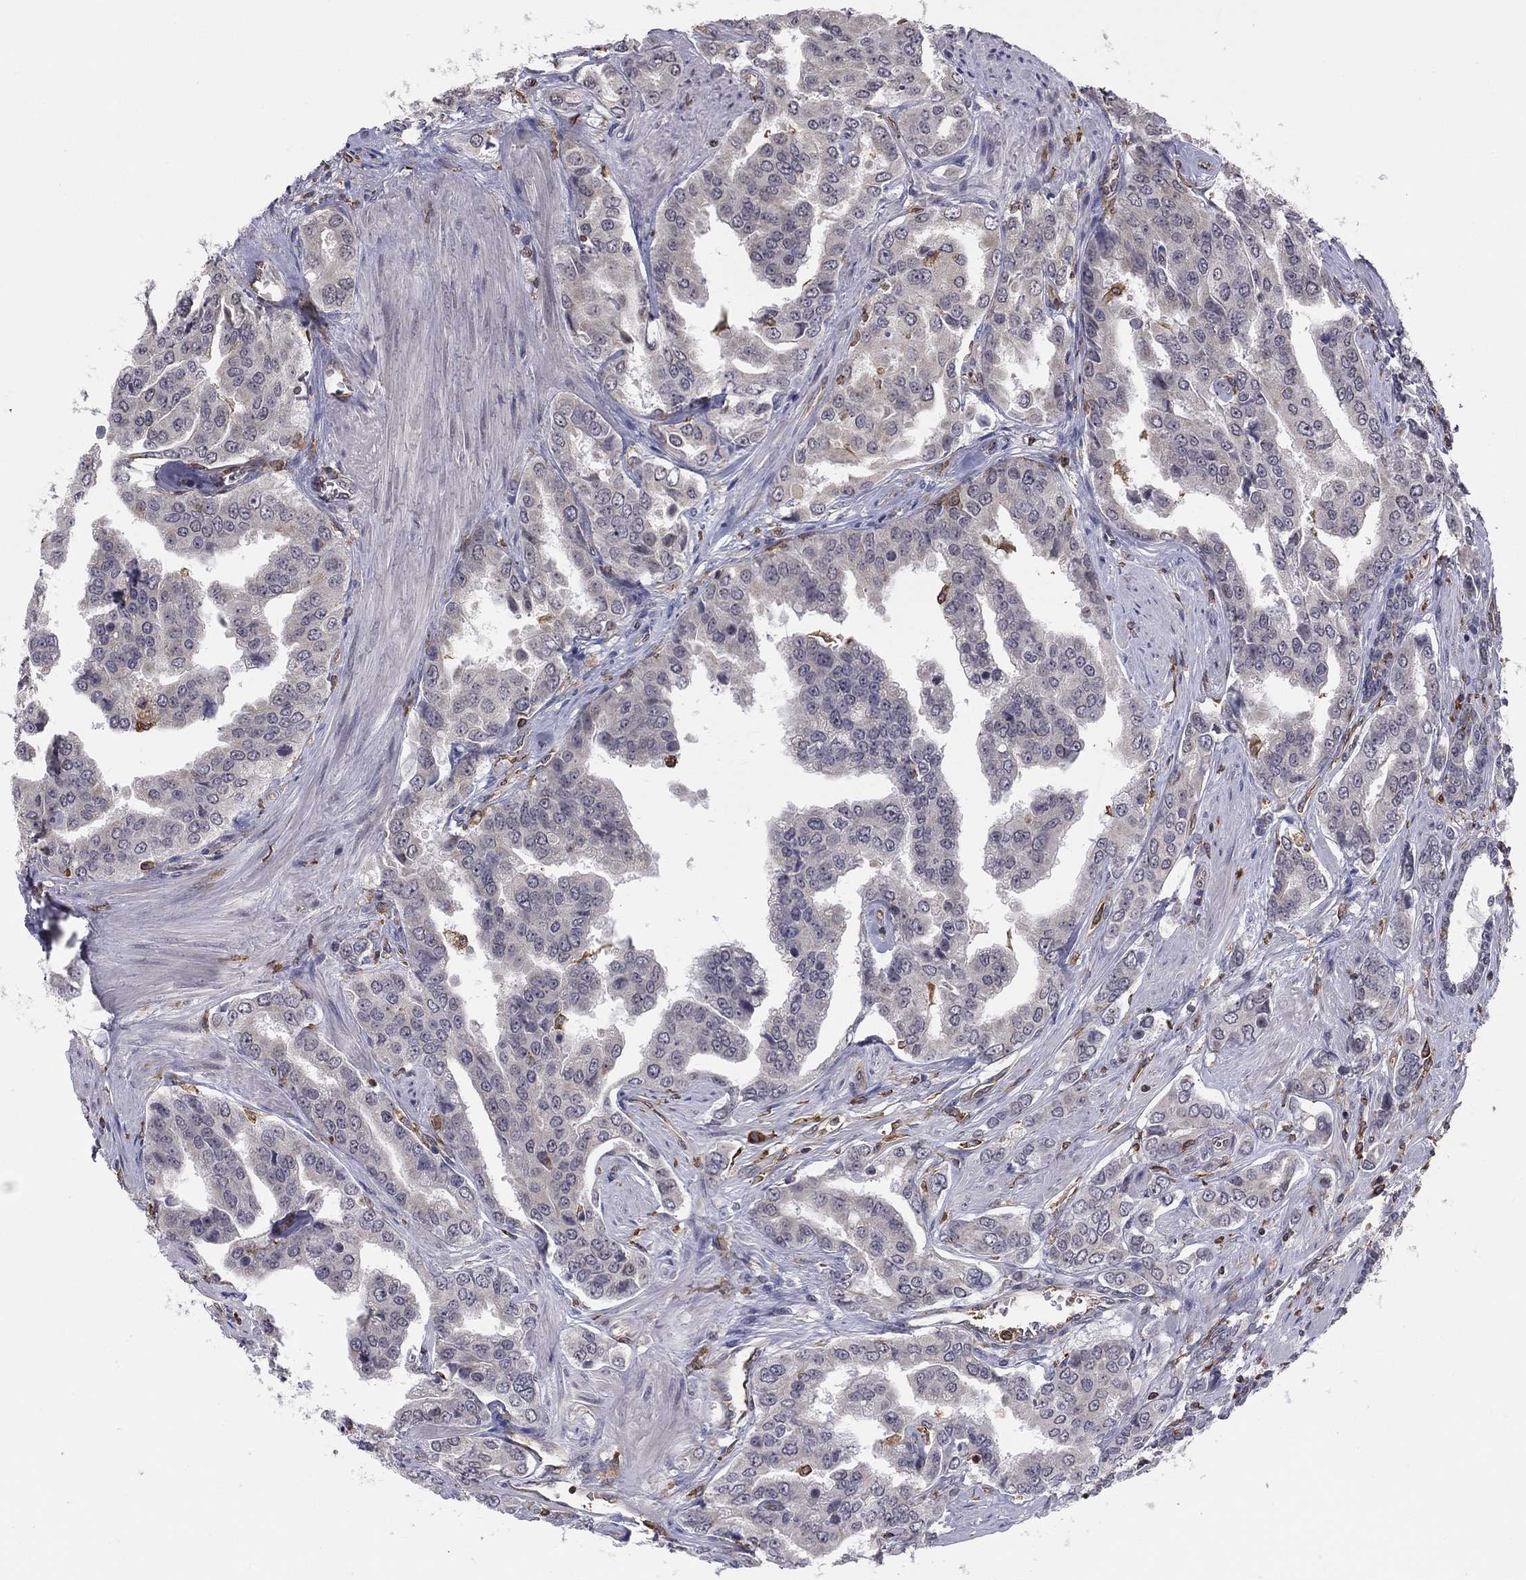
{"staining": {"intensity": "negative", "quantity": "none", "location": "none"}, "tissue": "prostate cancer", "cell_type": "Tumor cells", "image_type": "cancer", "snomed": [{"axis": "morphology", "description": "Adenocarcinoma, NOS"}, {"axis": "topography", "description": "Prostate and seminal vesicle, NOS"}, {"axis": "topography", "description": "Prostate"}], "caption": "Tumor cells show no significant positivity in prostate adenocarcinoma. Brightfield microscopy of immunohistochemistry (IHC) stained with DAB (3,3'-diaminobenzidine) (brown) and hematoxylin (blue), captured at high magnification.", "gene": "PLCB2", "patient": {"sex": "male", "age": 69}}